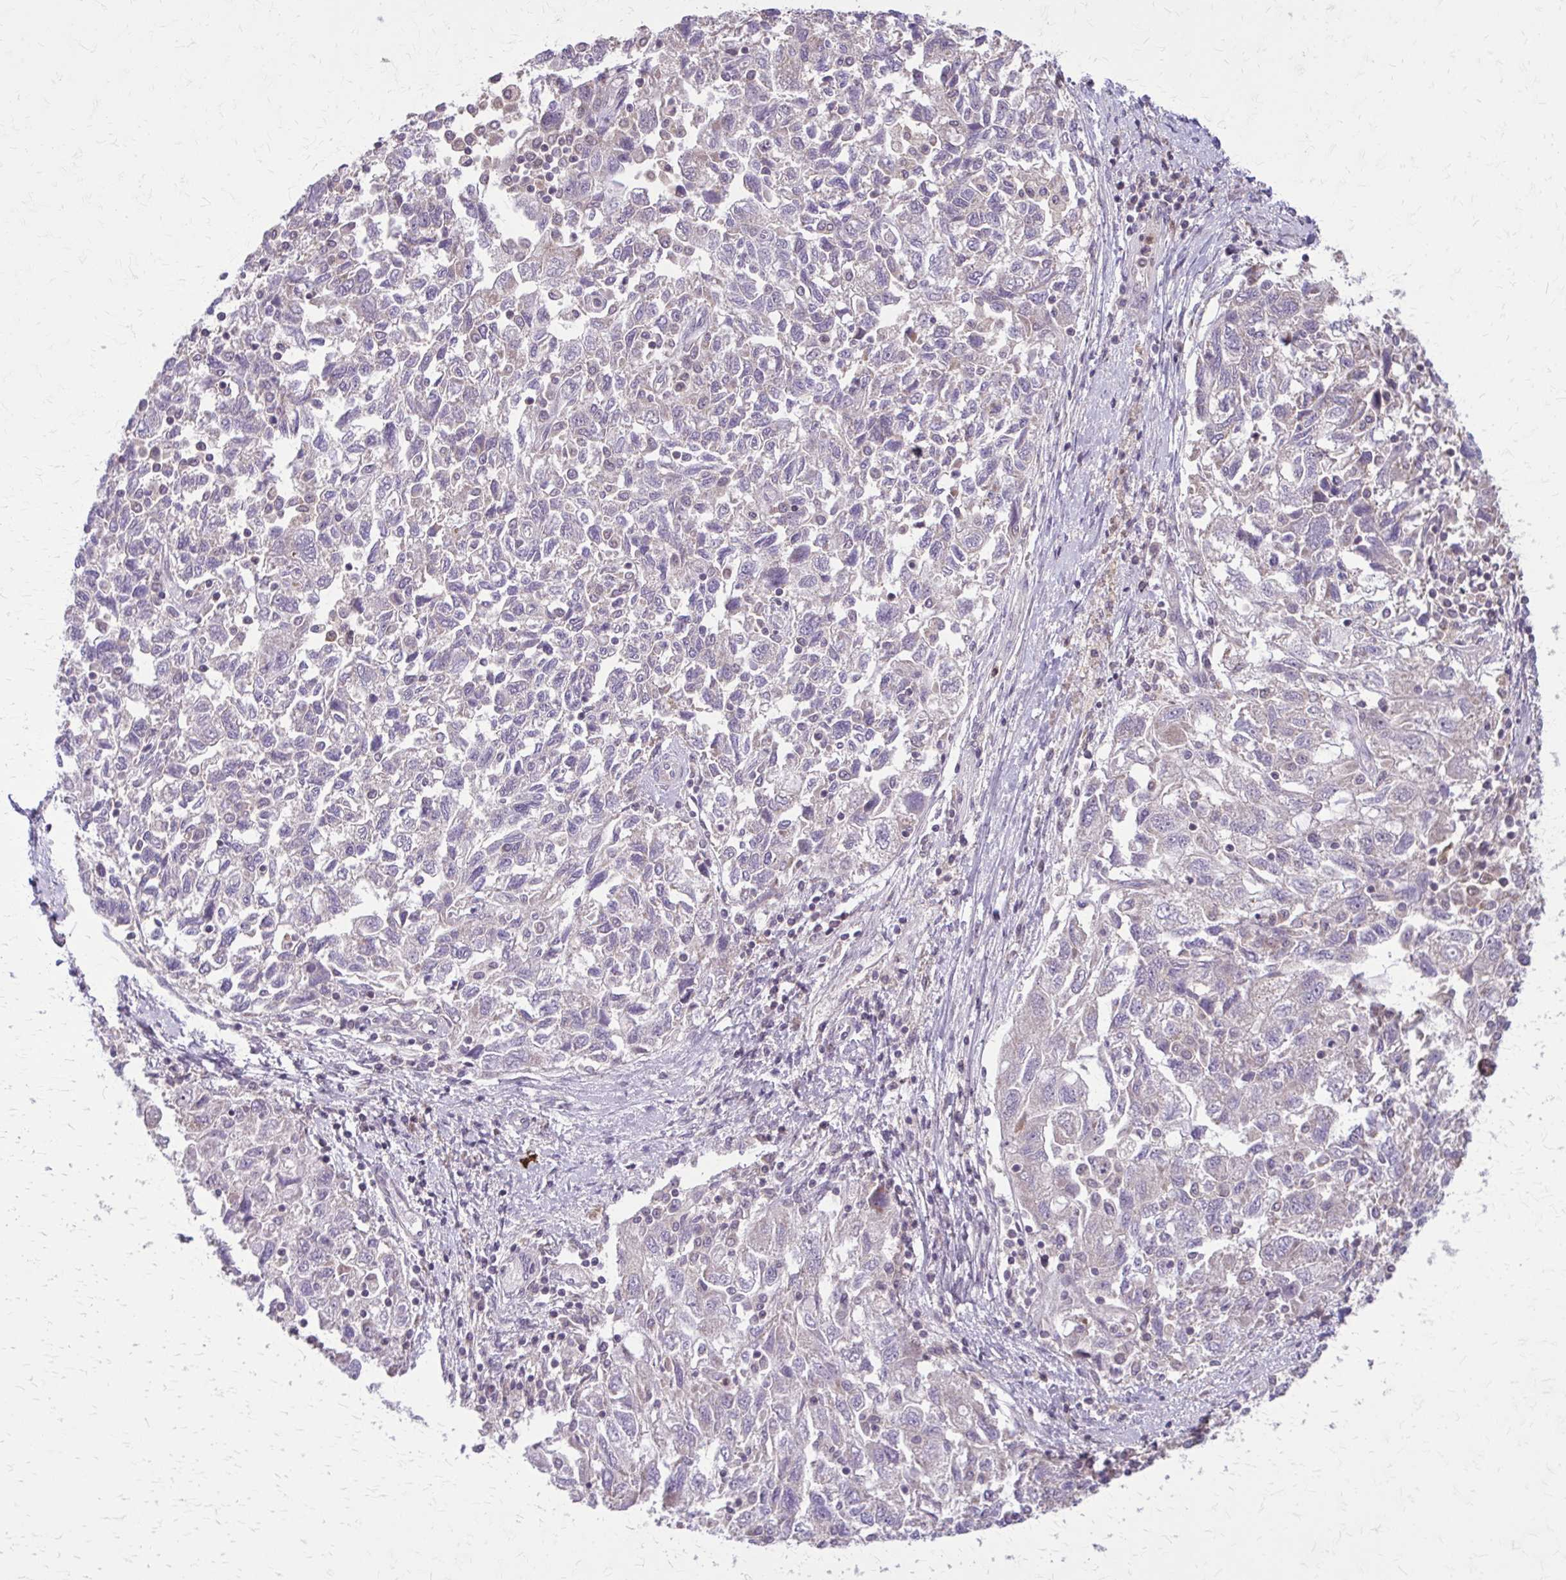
{"staining": {"intensity": "negative", "quantity": "none", "location": "none"}, "tissue": "ovarian cancer", "cell_type": "Tumor cells", "image_type": "cancer", "snomed": [{"axis": "morphology", "description": "Carcinoma, NOS"}, {"axis": "morphology", "description": "Cystadenocarcinoma, serous, NOS"}, {"axis": "topography", "description": "Ovary"}], "caption": "This is a histopathology image of immunohistochemistry staining of ovarian cancer, which shows no expression in tumor cells.", "gene": "NRBF2", "patient": {"sex": "female", "age": 69}}